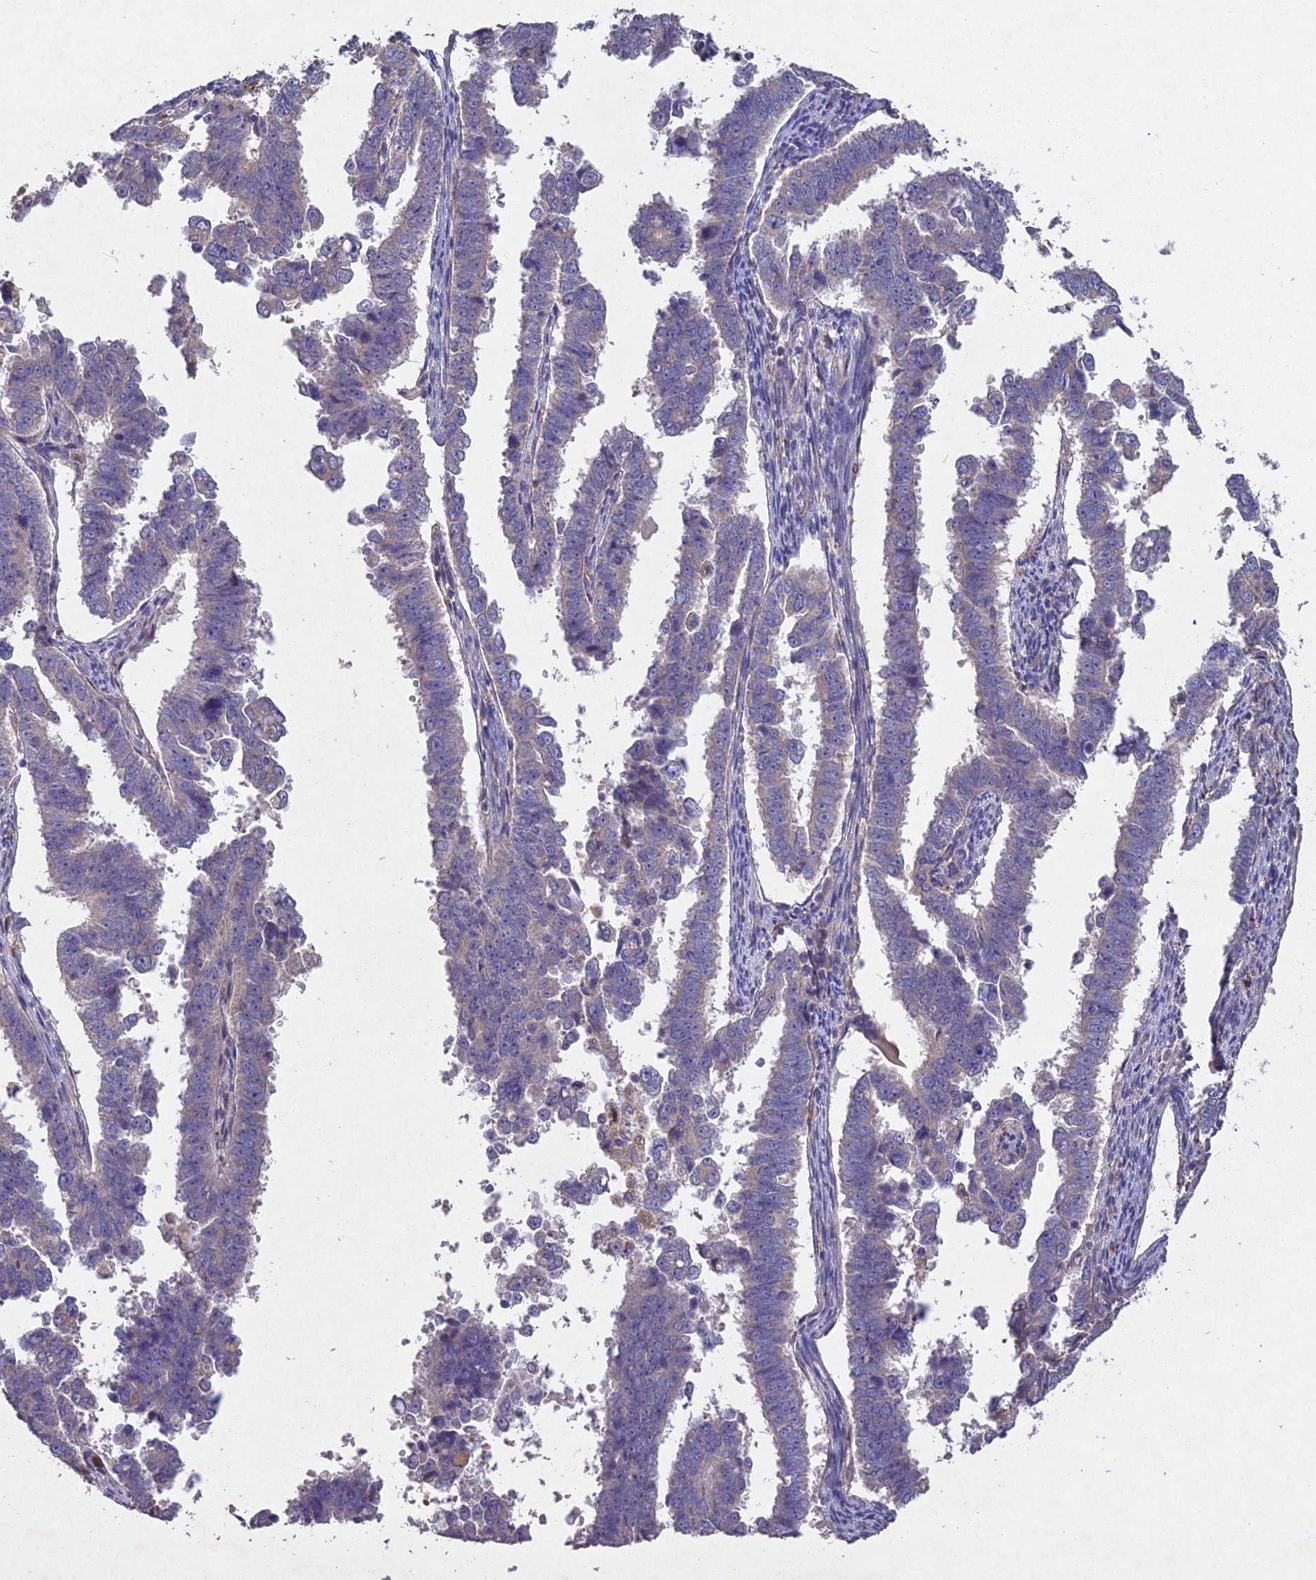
{"staining": {"intensity": "negative", "quantity": "none", "location": "none"}, "tissue": "endometrial cancer", "cell_type": "Tumor cells", "image_type": "cancer", "snomed": [{"axis": "morphology", "description": "Adenocarcinoma, NOS"}, {"axis": "topography", "description": "Endometrium"}], "caption": "Endometrial adenocarcinoma was stained to show a protein in brown. There is no significant staining in tumor cells.", "gene": "SLC26A4", "patient": {"sex": "female", "age": 75}}